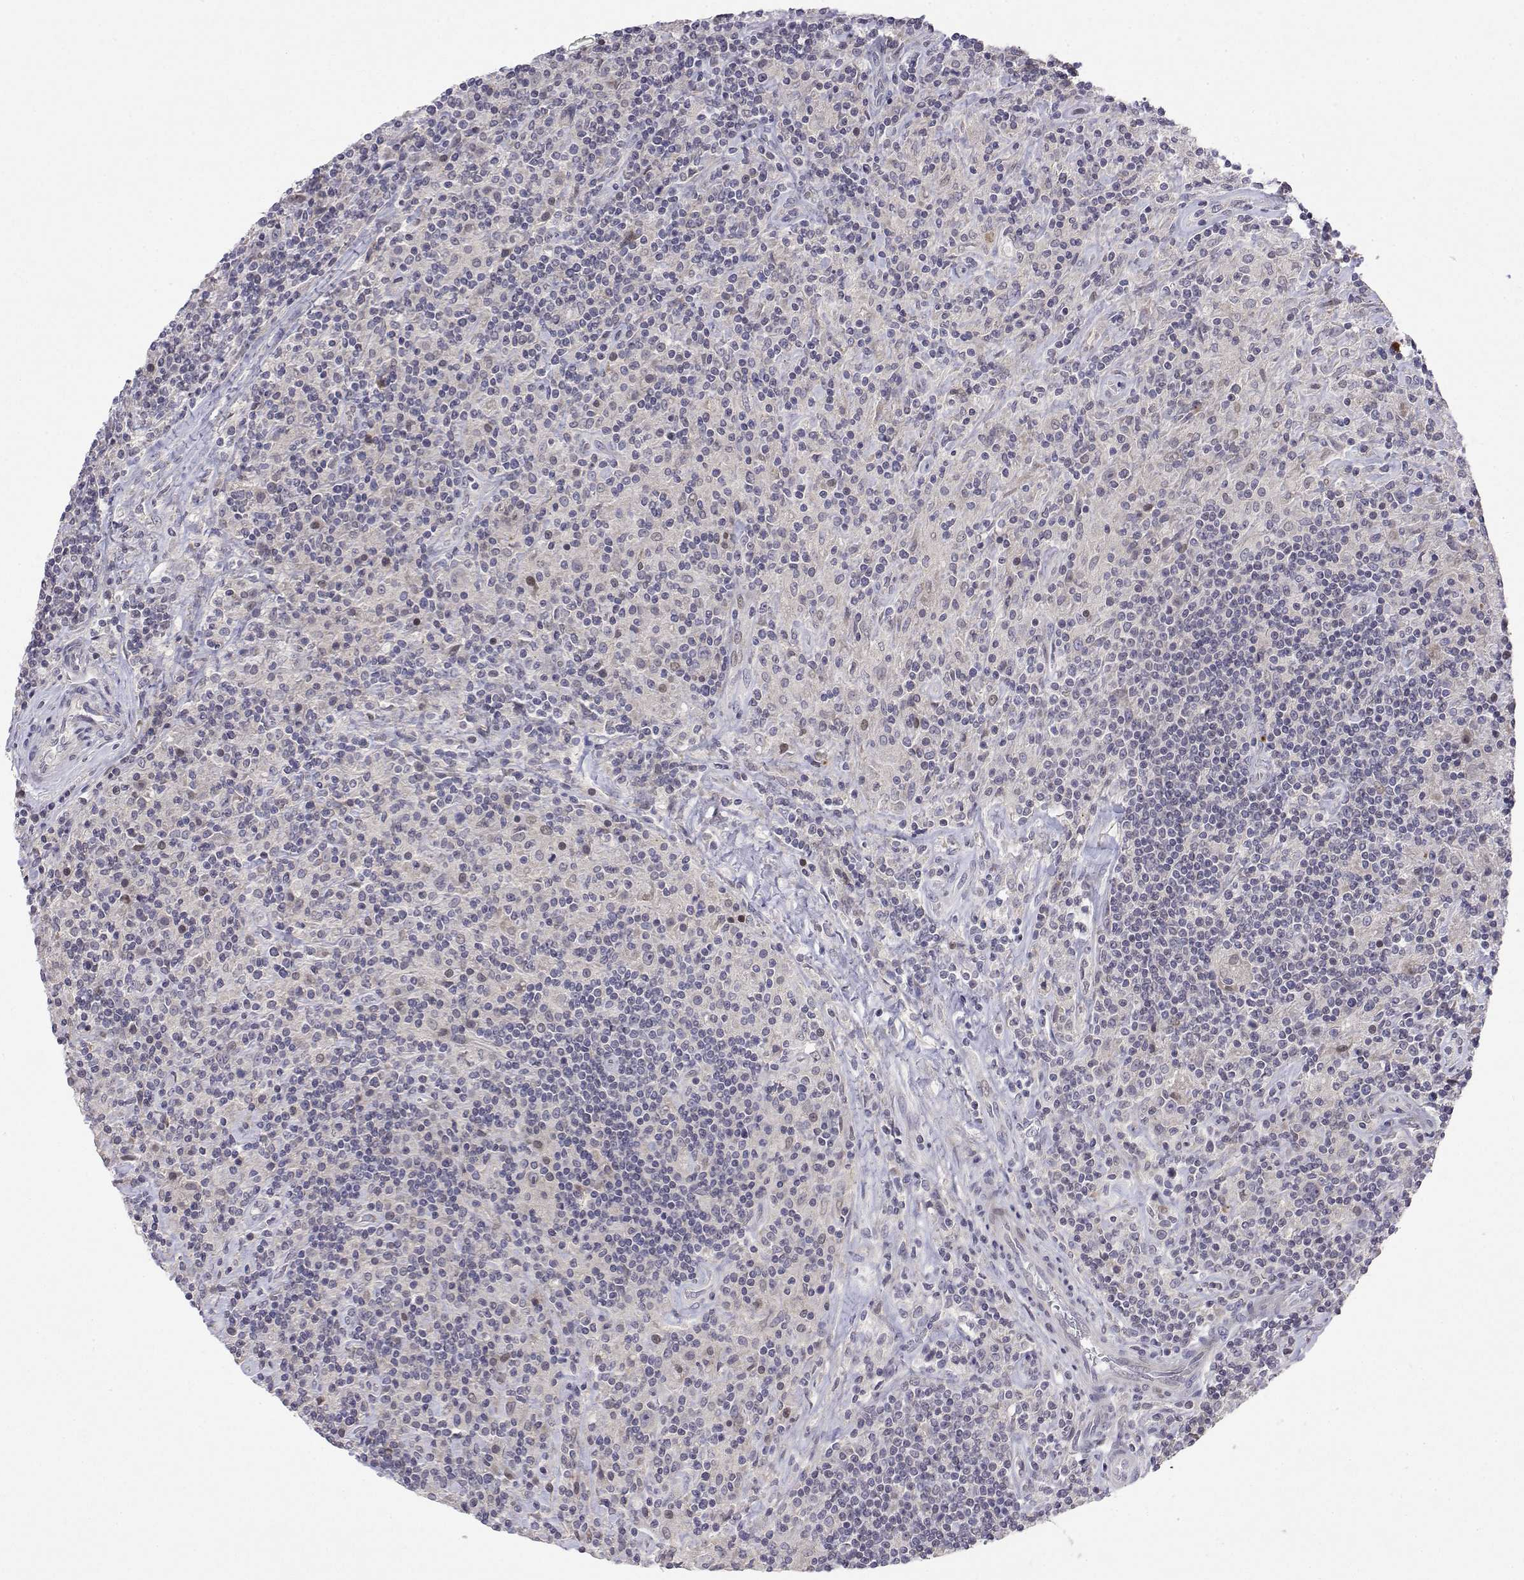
{"staining": {"intensity": "negative", "quantity": "none", "location": "none"}, "tissue": "lymphoma", "cell_type": "Tumor cells", "image_type": "cancer", "snomed": [{"axis": "morphology", "description": "Hodgkin's disease, NOS"}, {"axis": "topography", "description": "Lymph node"}], "caption": "Tumor cells are negative for brown protein staining in Hodgkin's disease. (Stains: DAB IHC with hematoxylin counter stain, Microscopy: brightfield microscopy at high magnification).", "gene": "IGFBP4", "patient": {"sex": "male", "age": 70}}